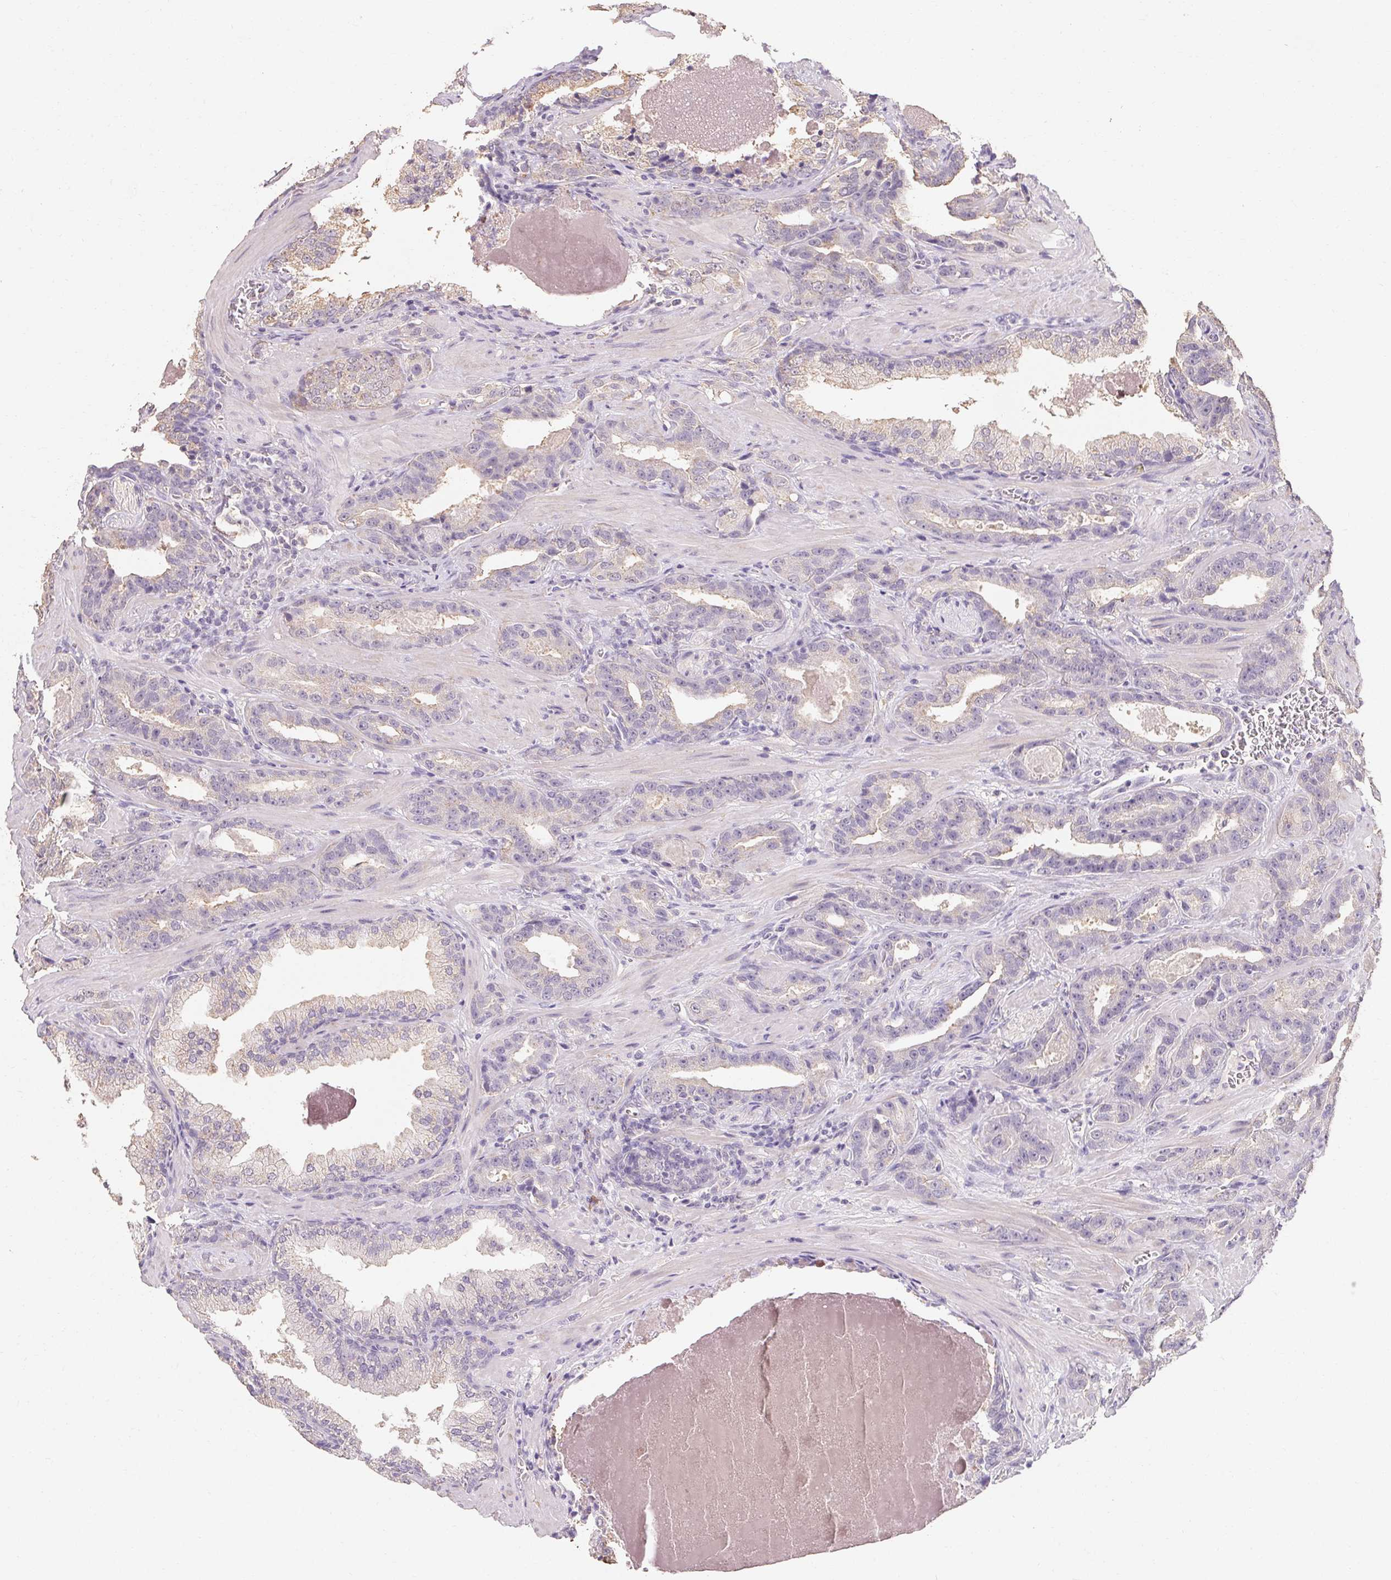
{"staining": {"intensity": "weak", "quantity": "<25%", "location": "cytoplasmic/membranous"}, "tissue": "prostate cancer", "cell_type": "Tumor cells", "image_type": "cancer", "snomed": [{"axis": "morphology", "description": "Adenocarcinoma, High grade"}, {"axis": "topography", "description": "Prostate"}], "caption": "The image displays no staining of tumor cells in adenocarcinoma (high-grade) (prostate).", "gene": "MAP7D2", "patient": {"sex": "male", "age": 65}}